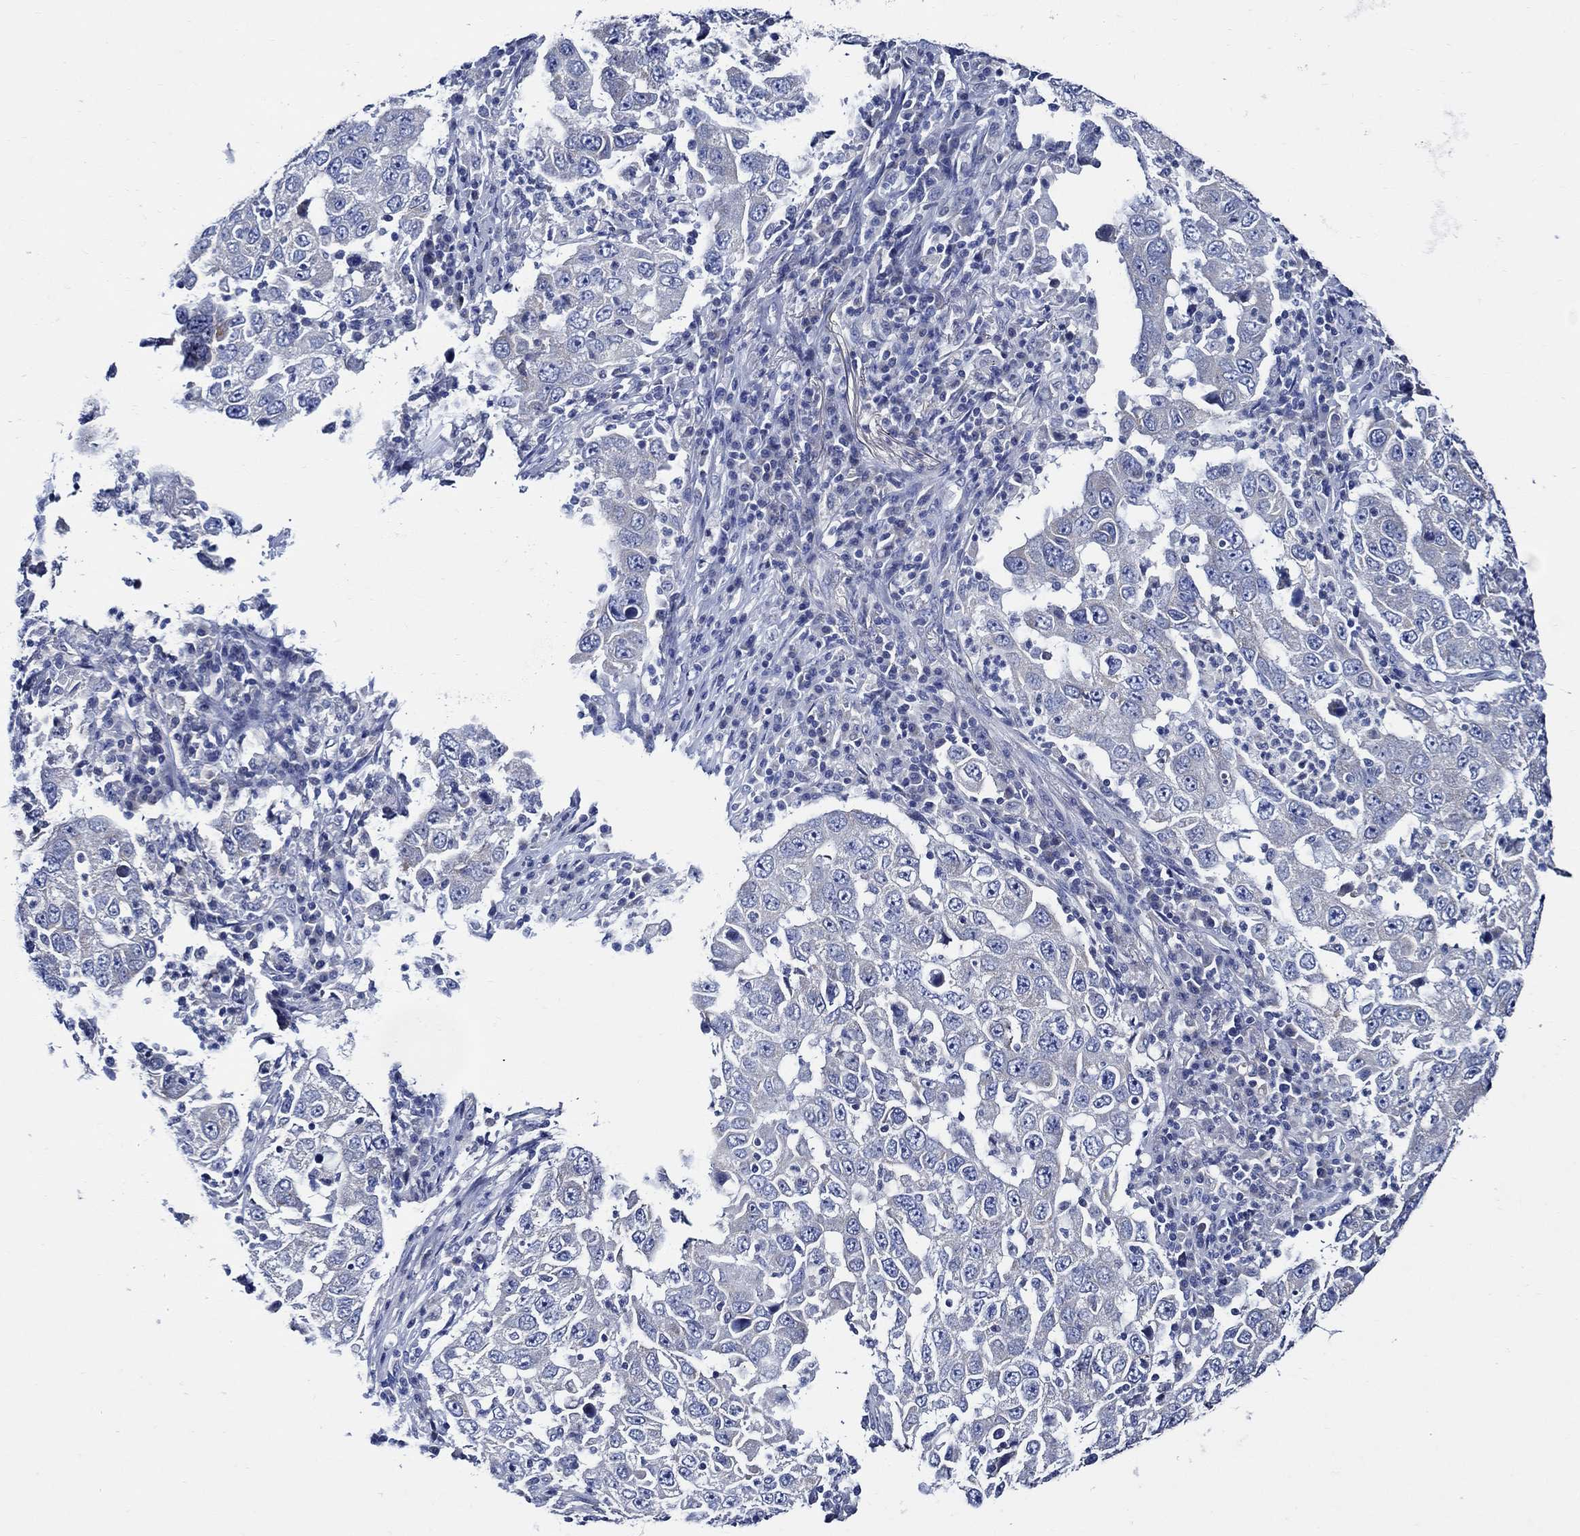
{"staining": {"intensity": "negative", "quantity": "none", "location": "none"}, "tissue": "lung cancer", "cell_type": "Tumor cells", "image_type": "cancer", "snomed": [{"axis": "morphology", "description": "Adenocarcinoma, NOS"}, {"axis": "topography", "description": "Lung"}], "caption": "A micrograph of lung cancer stained for a protein demonstrates no brown staining in tumor cells.", "gene": "SKOR1", "patient": {"sex": "male", "age": 73}}